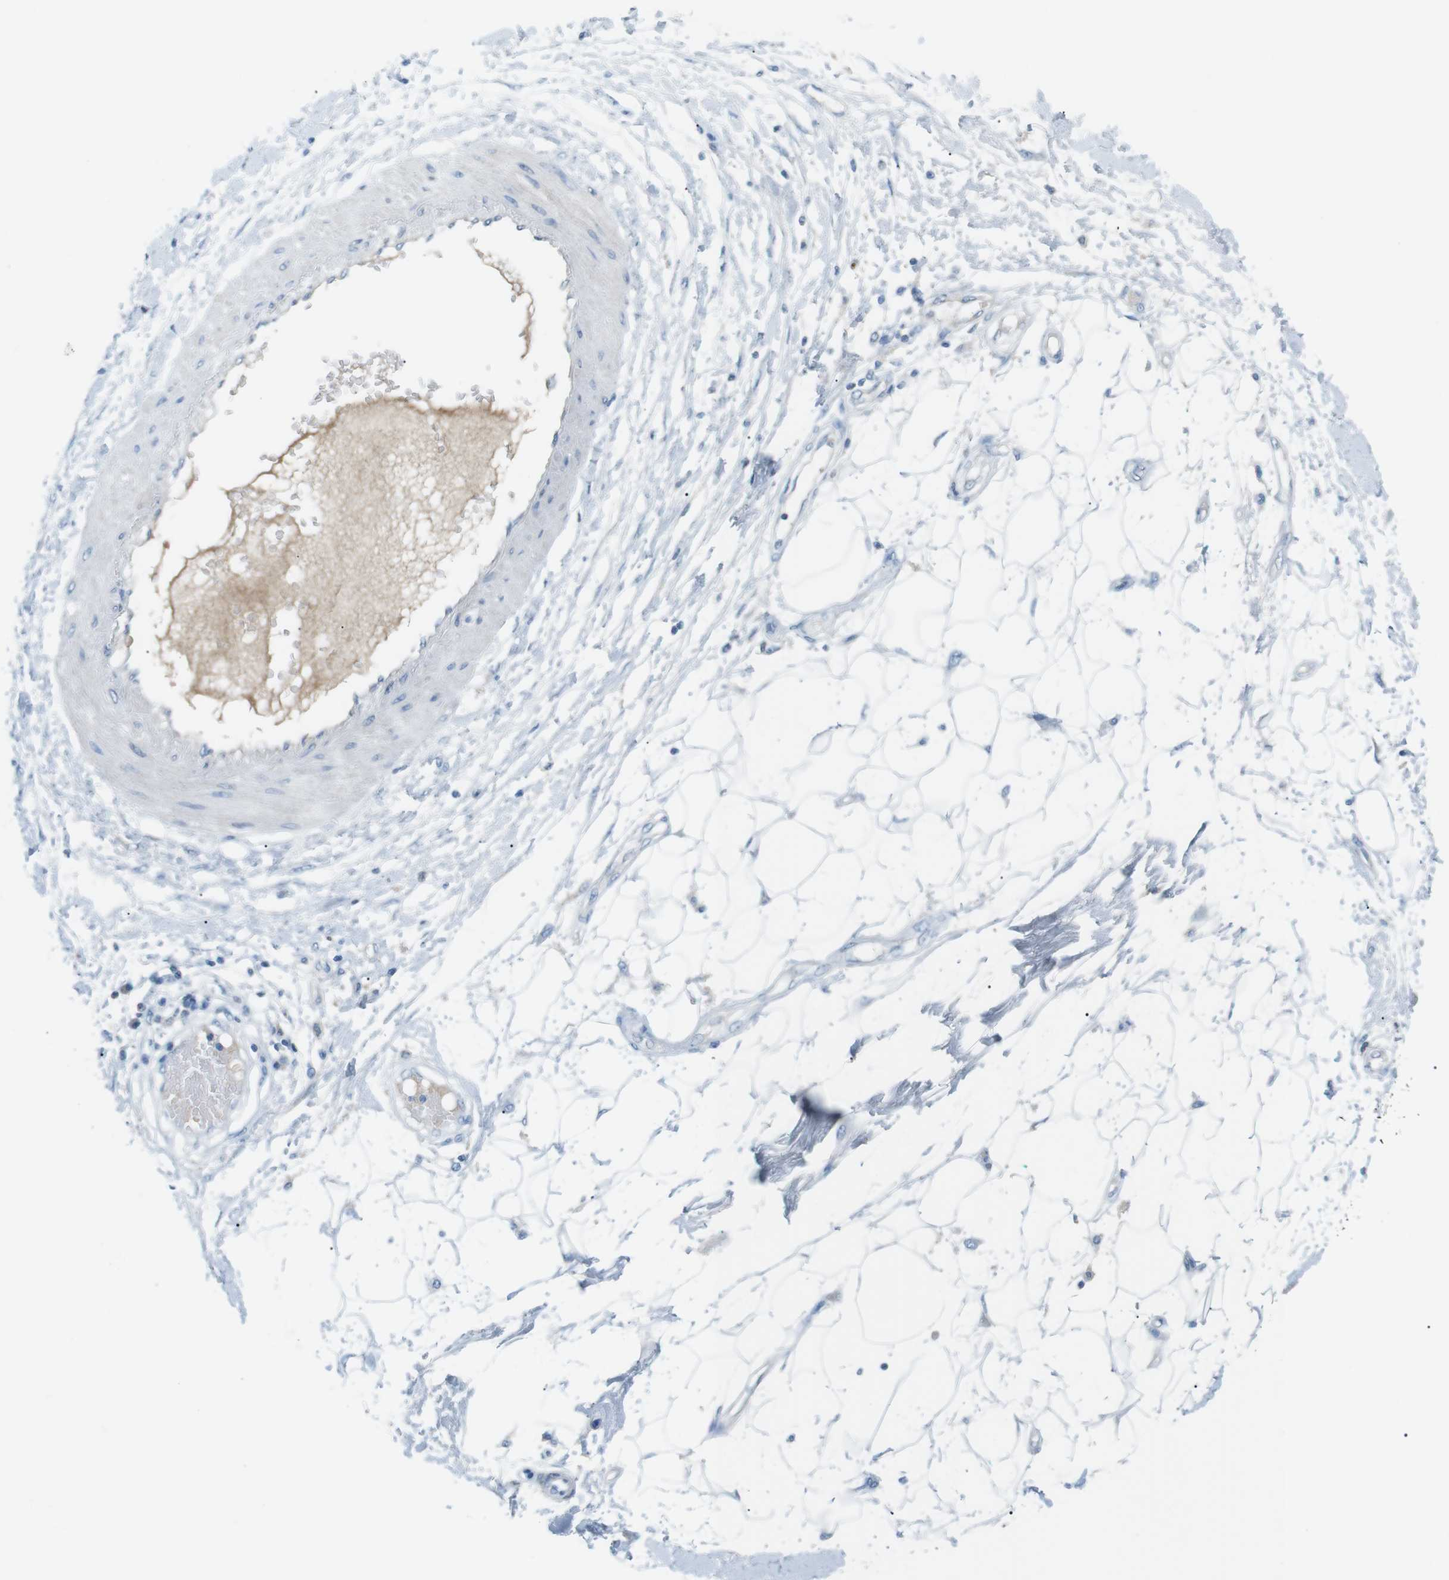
{"staining": {"intensity": "negative", "quantity": "none", "location": "none"}, "tissue": "adipose tissue", "cell_type": "Adipocytes", "image_type": "normal", "snomed": [{"axis": "morphology", "description": "Normal tissue, NOS"}, {"axis": "morphology", "description": "Squamous cell carcinoma, NOS"}, {"axis": "topography", "description": "Skin"}, {"axis": "topography", "description": "Peripheral nerve tissue"}], "caption": "Human adipose tissue stained for a protein using IHC displays no expression in adipocytes.", "gene": "AZGP1", "patient": {"sex": "male", "age": 83}}